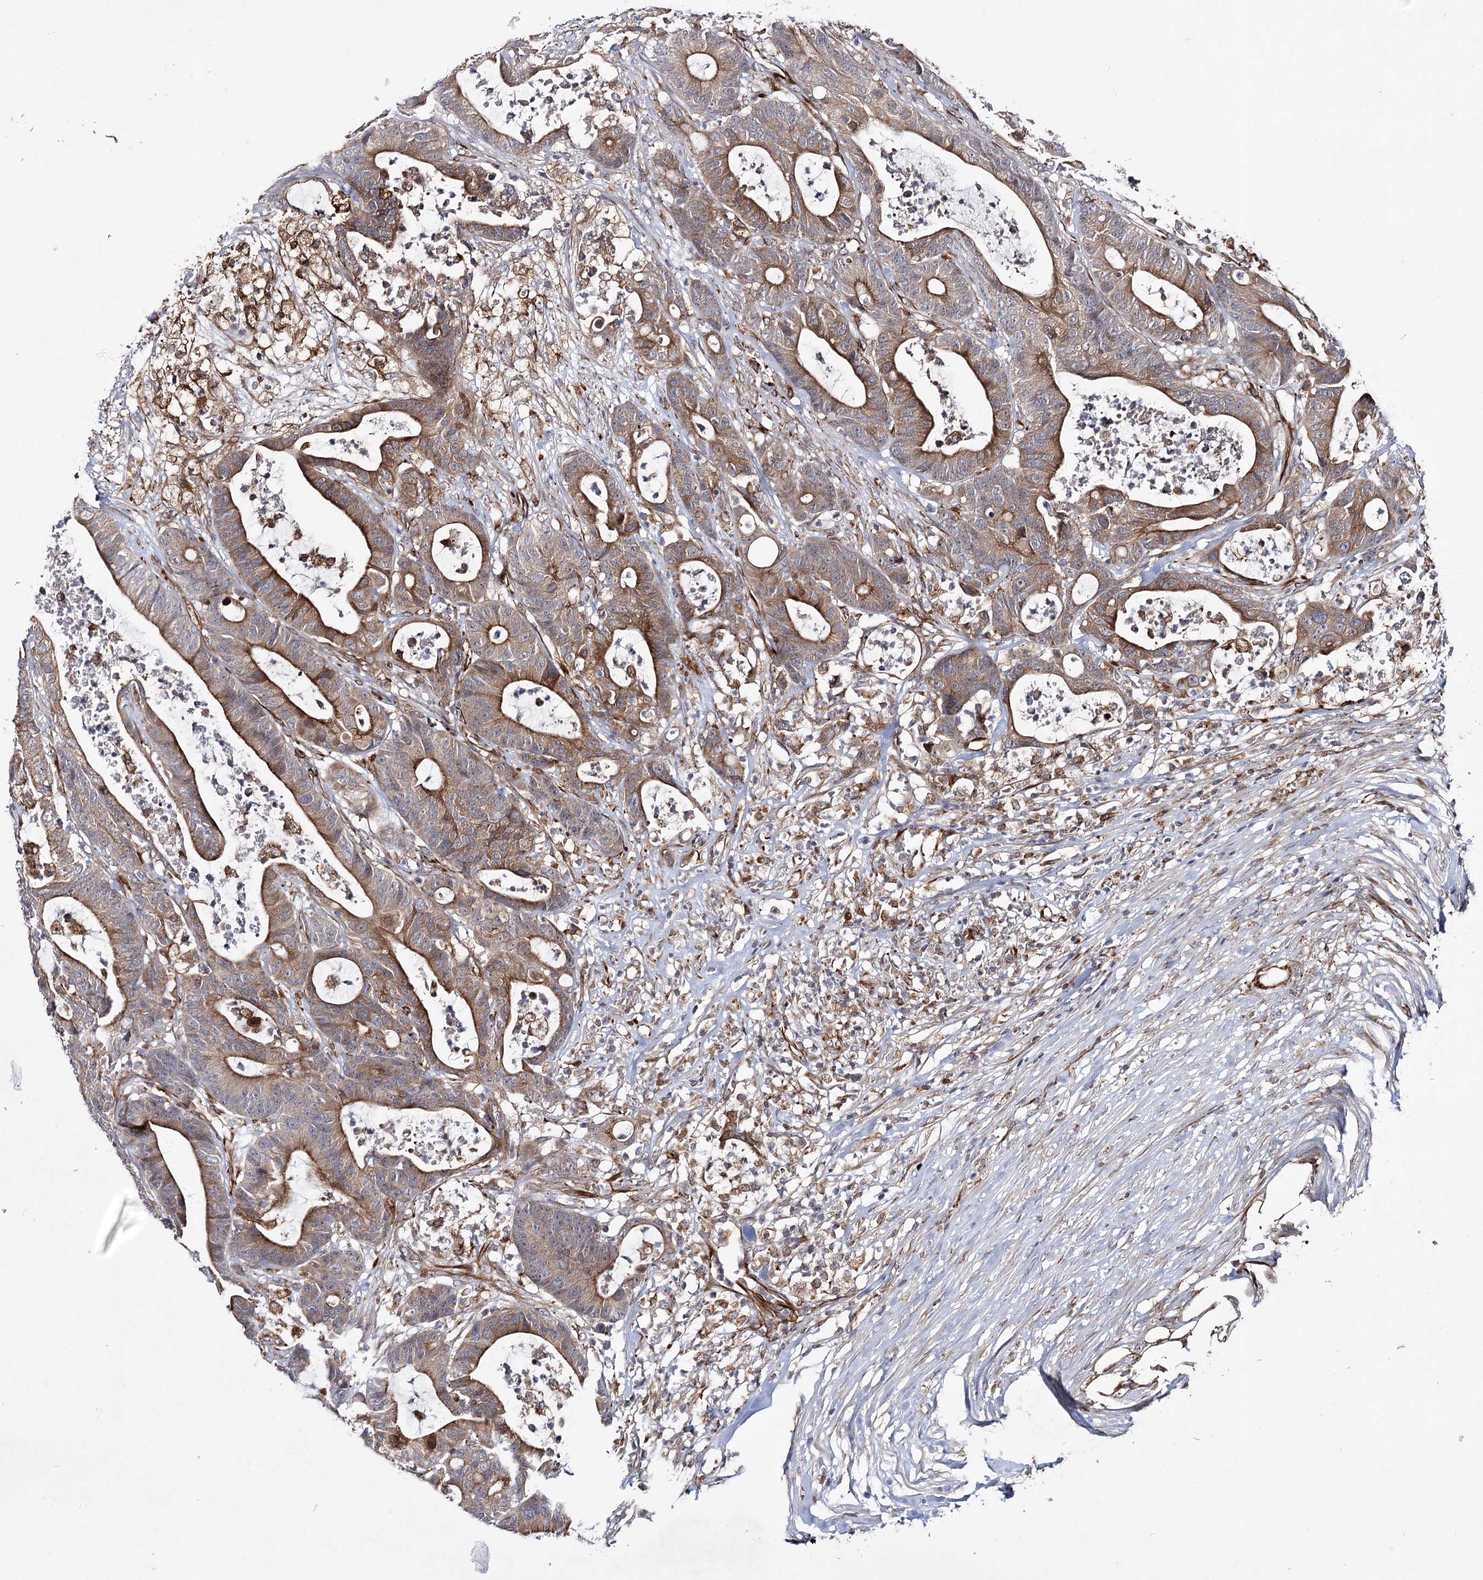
{"staining": {"intensity": "moderate", "quantity": ">75%", "location": "cytoplasmic/membranous"}, "tissue": "colorectal cancer", "cell_type": "Tumor cells", "image_type": "cancer", "snomed": [{"axis": "morphology", "description": "Adenocarcinoma, NOS"}, {"axis": "topography", "description": "Colon"}], "caption": "A medium amount of moderate cytoplasmic/membranous positivity is seen in approximately >75% of tumor cells in colorectal cancer (adenocarcinoma) tissue. (DAB (3,3'-diaminobenzidine) IHC, brown staining for protein, blue staining for nuclei).", "gene": "DPEP2", "patient": {"sex": "female", "age": 84}}